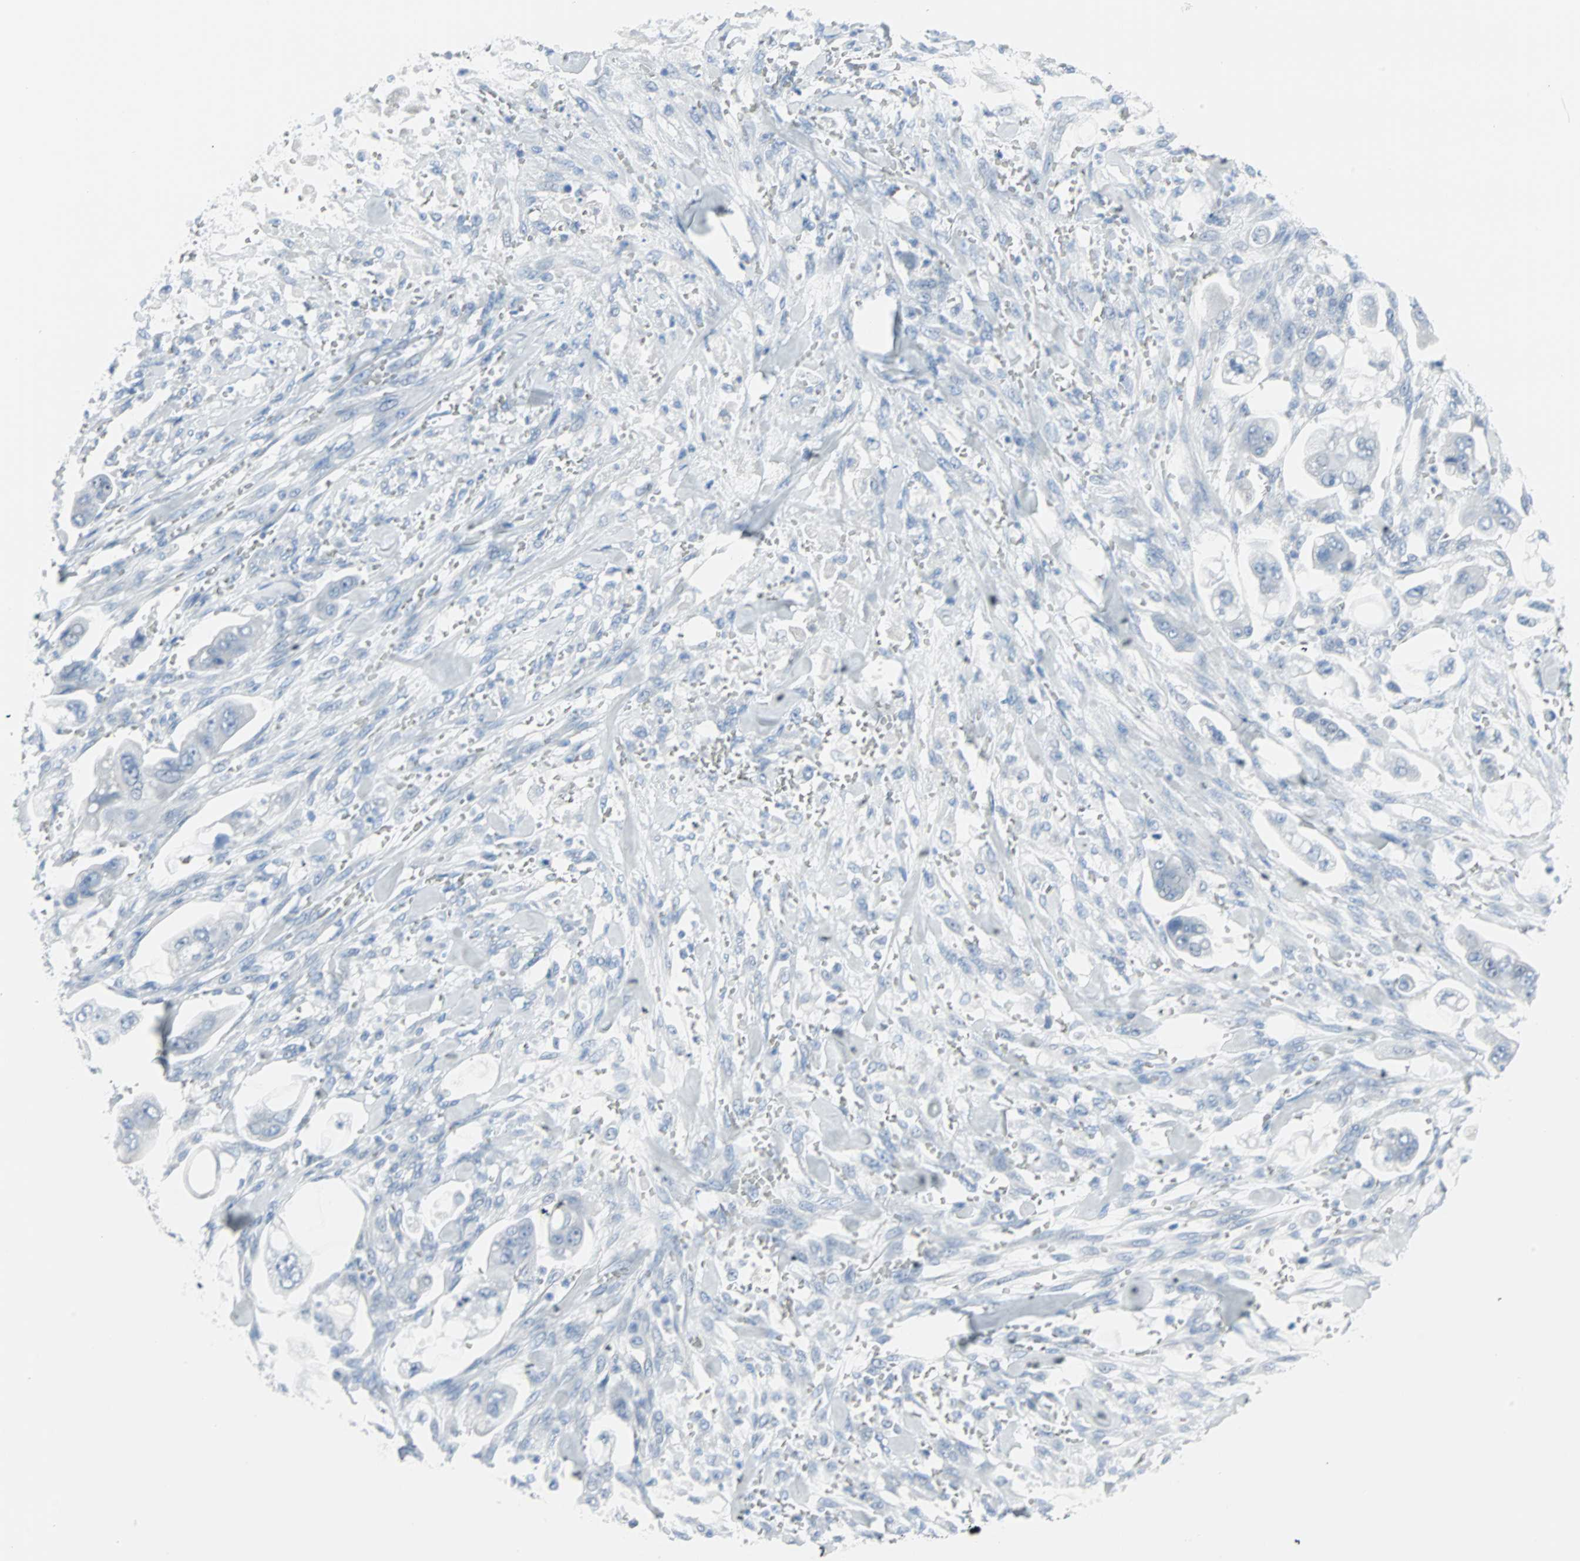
{"staining": {"intensity": "negative", "quantity": "none", "location": "none"}, "tissue": "stomach cancer", "cell_type": "Tumor cells", "image_type": "cancer", "snomed": [{"axis": "morphology", "description": "Adenocarcinoma, NOS"}, {"axis": "topography", "description": "Stomach"}], "caption": "A micrograph of human adenocarcinoma (stomach) is negative for staining in tumor cells. (DAB immunohistochemistry (IHC) with hematoxylin counter stain).", "gene": "STX1A", "patient": {"sex": "male", "age": 62}}